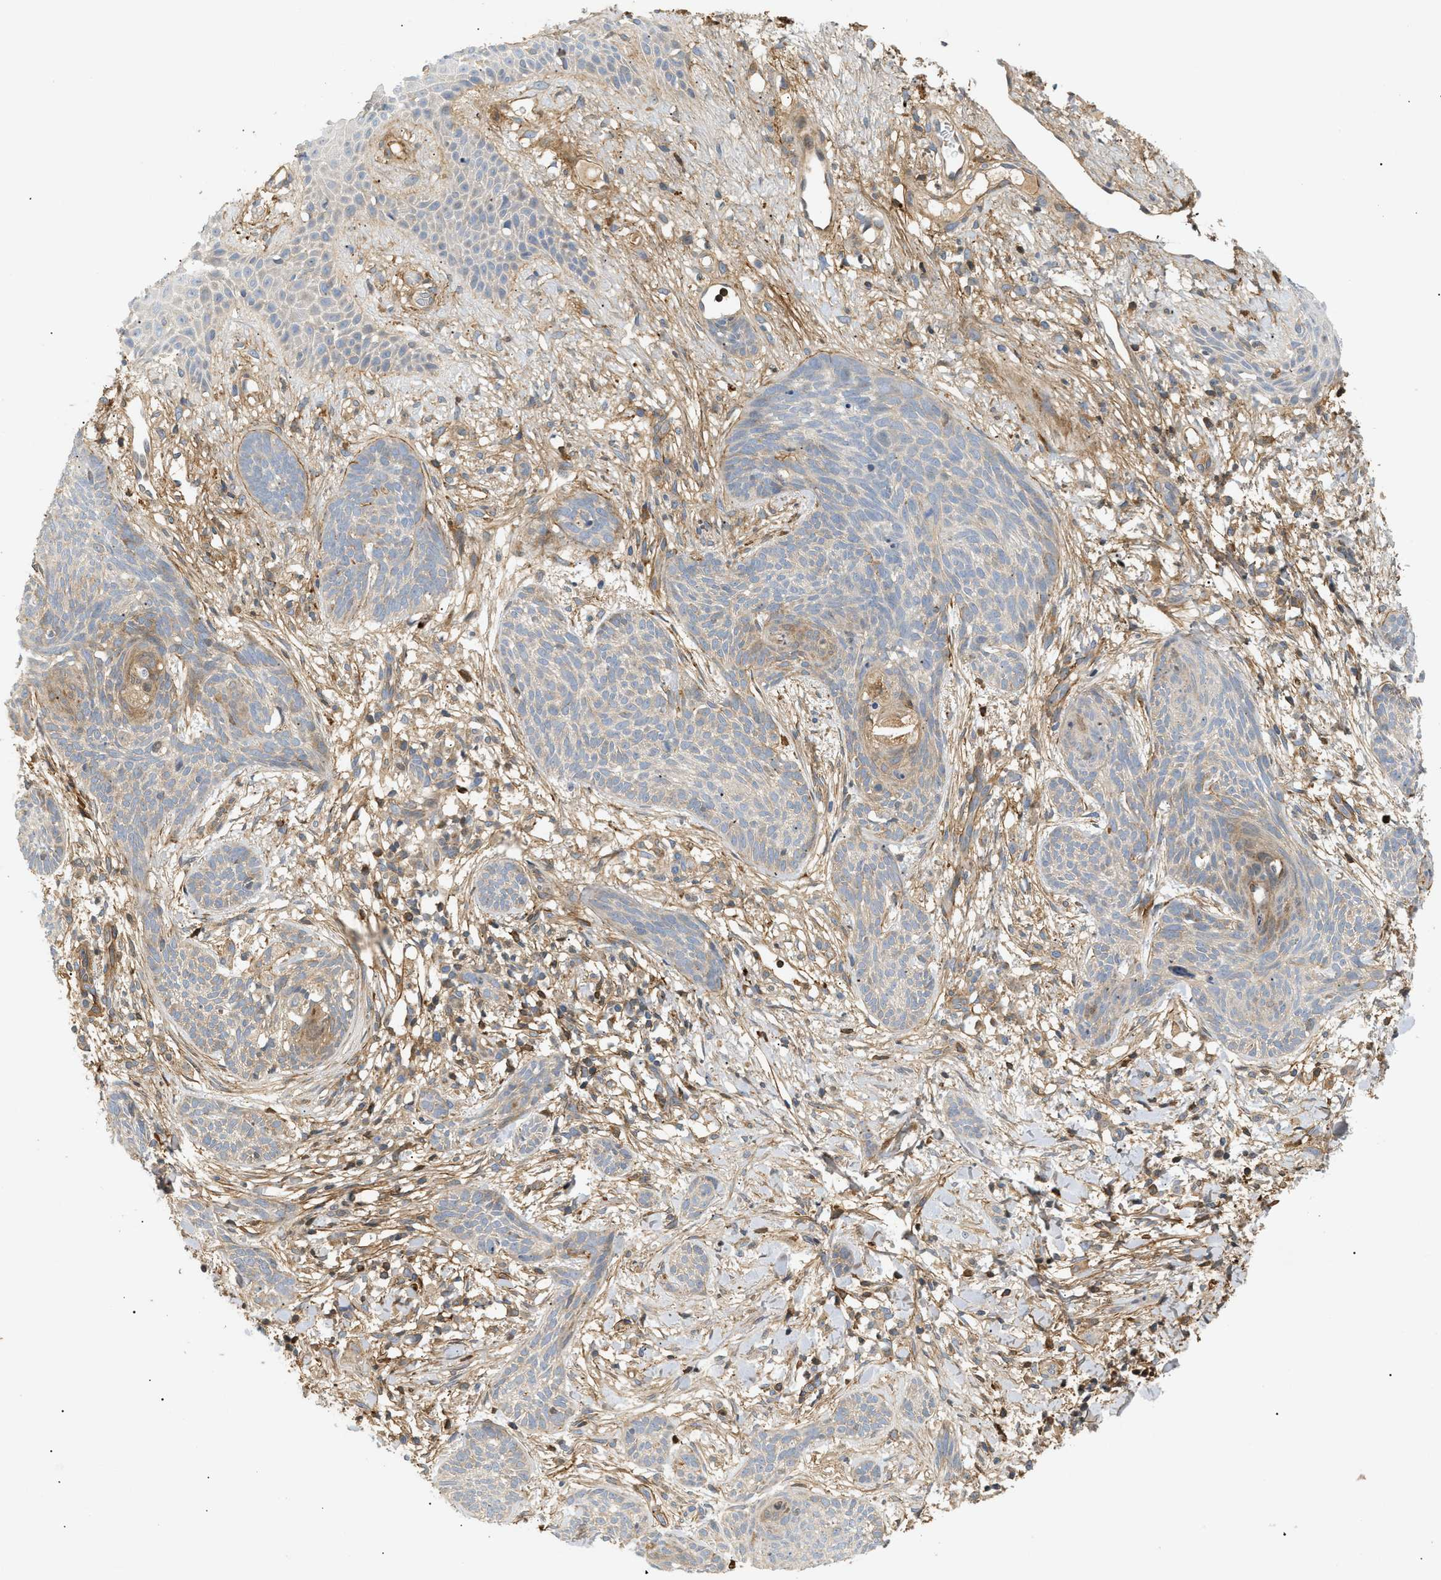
{"staining": {"intensity": "weak", "quantity": ">75%", "location": "cytoplasmic/membranous"}, "tissue": "skin cancer", "cell_type": "Tumor cells", "image_type": "cancer", "snomed": [{"axis": "morphology", "description": "Basal cell carcinoma"}, {"axis": "topography", "description": "Skin"}], "caption": "High-magnification brightfield microscopy of skin basal cell carcinoma stained with DAB (brown) and counterstained with hematoxylin (blue). tumor cells exhibit weak cytoplasmic/membranous expression is seen in about>75% of cells.", "gene": "FARS2", "patient": {"sex": "female", "age": 59}}